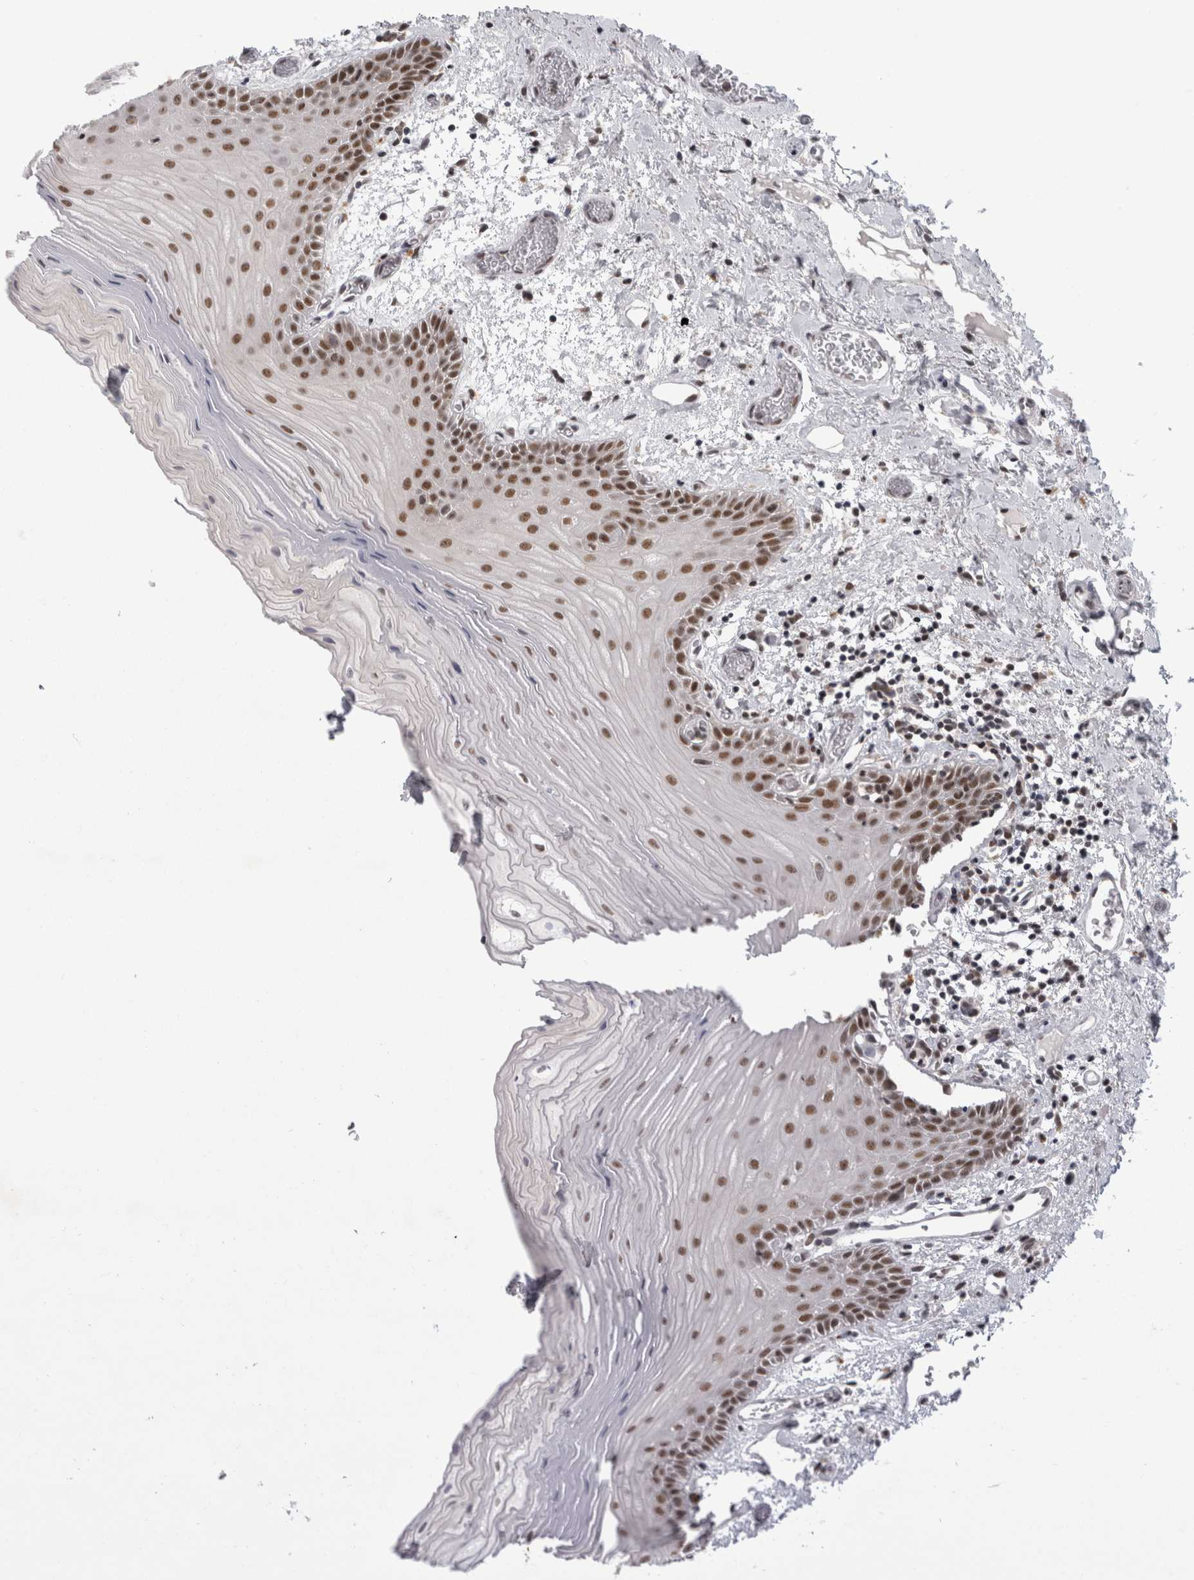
{"staining": {"intensity": "moderate", "quantity": ">75%", "location": "nuclear"}, "tissue": "oral mucosa", "cell_type": "Squamous epithelial cells", "image_type": "normal", "snomed": [{"axis": "morphology", "description": "Normal tissue, NOS"}, {"axis": "topography", "description": "Oral tissue"}], "caption": "Approximately >75% of squamous epithelial cells in benign oral mucosa display moderate nuclear protein expression as visualized by brown immunohistochemical staining.", "gene": "PSMB2", "patient": {"sex": "male", "age": 52}}